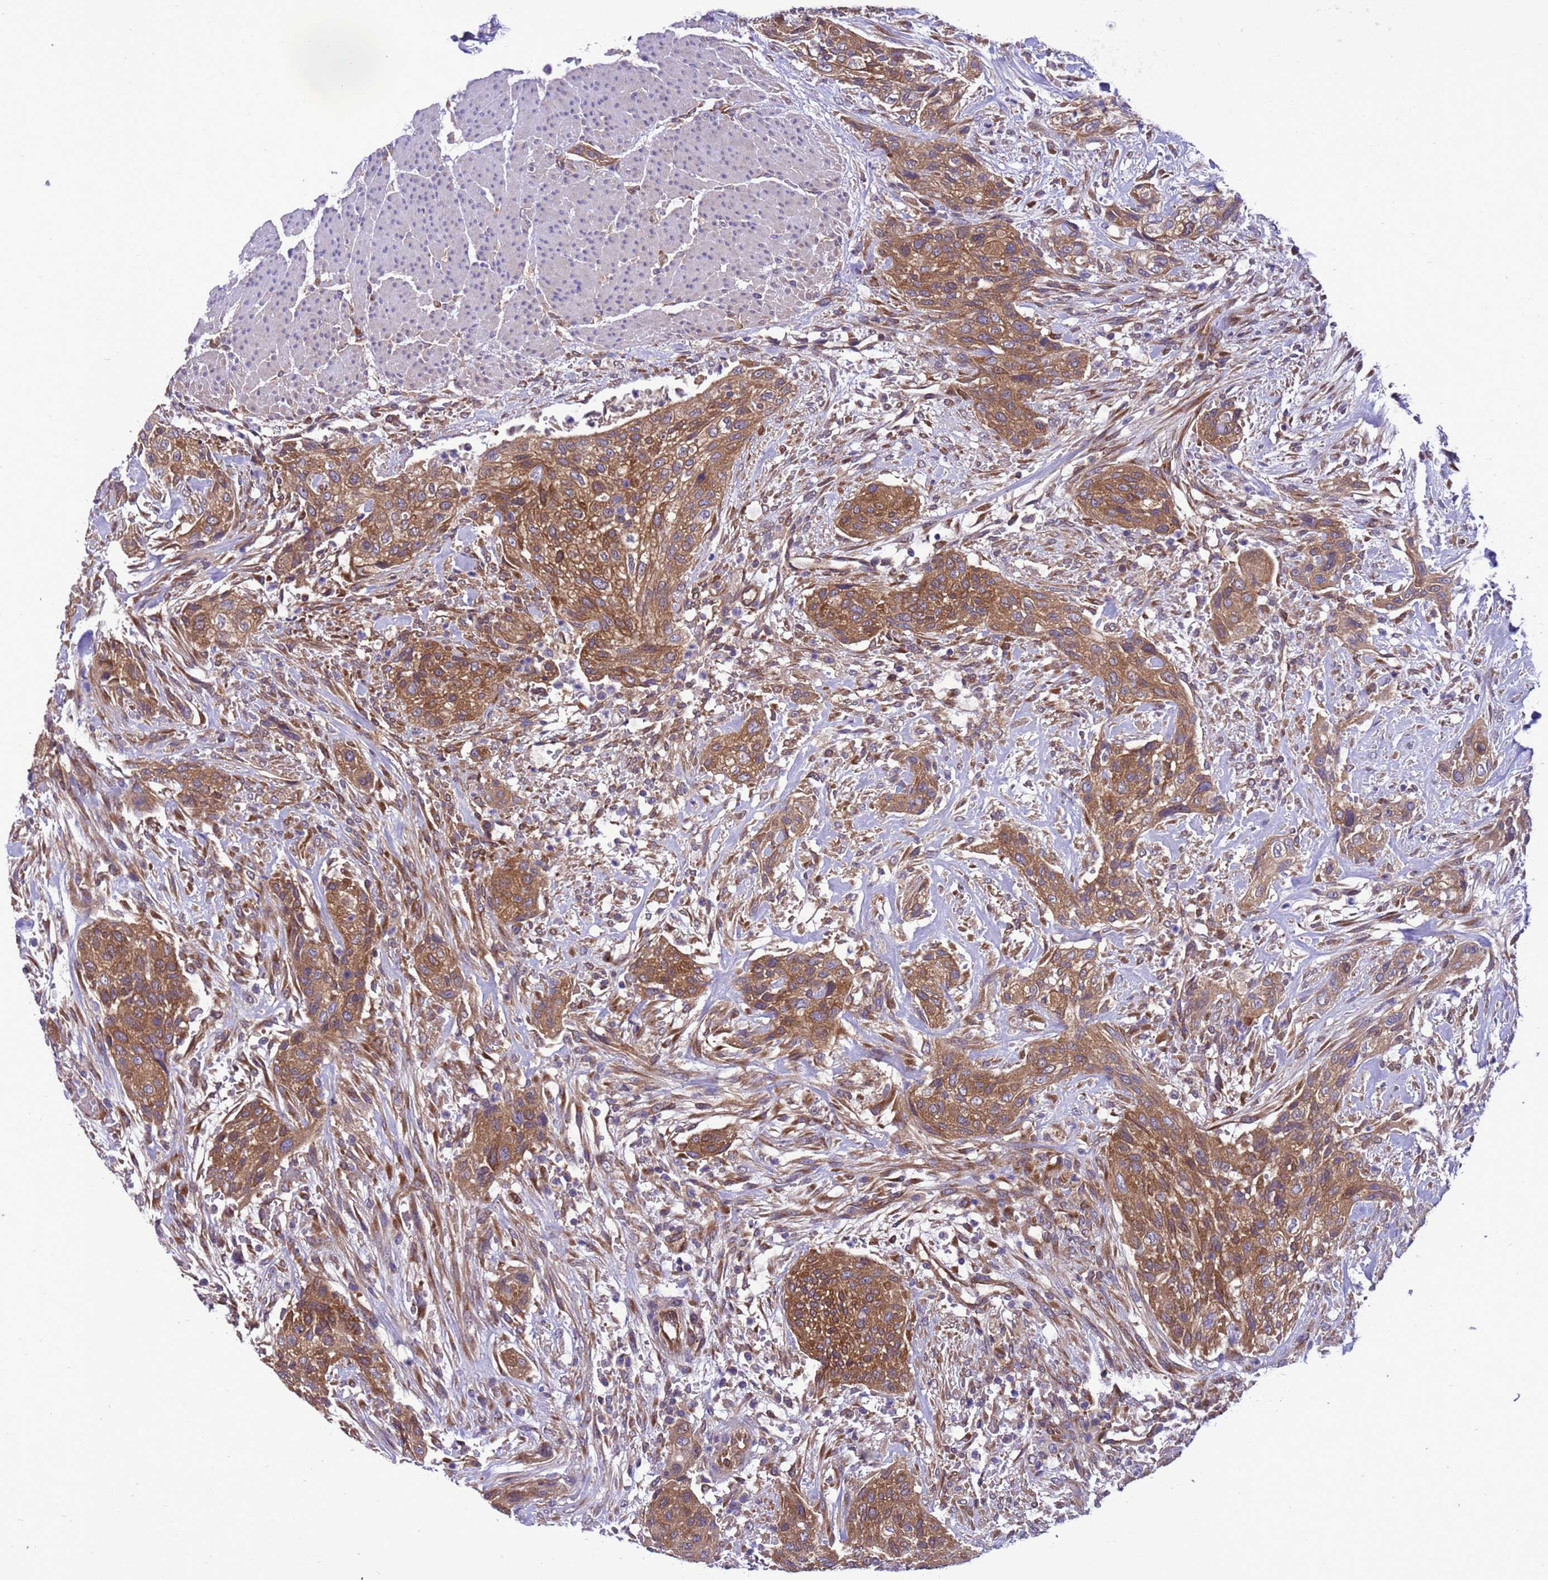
{"staining": {"intensity": "moderate", "quantity": ">75%", "location": "cytoplasmic/membranous"}, "tissue": "urothelial cancer", "cell_type": "Tumor cells", "image_type": "cancer", "snomed": [{"axis": "morphology", "description": "Urothelial carcinoma, High grade"}, {"axis": "topography", "description": "Urinary bladder"}], "caption": "Immunohistochemical staining of human urothelial carcinoma (high-grade) demonstrates moderate cytoplasmic/membranous protein positivity in approximately >75% of tumor cells.", "gene": "RABEP2", "patient": {"sex": "male", "age": 35}}